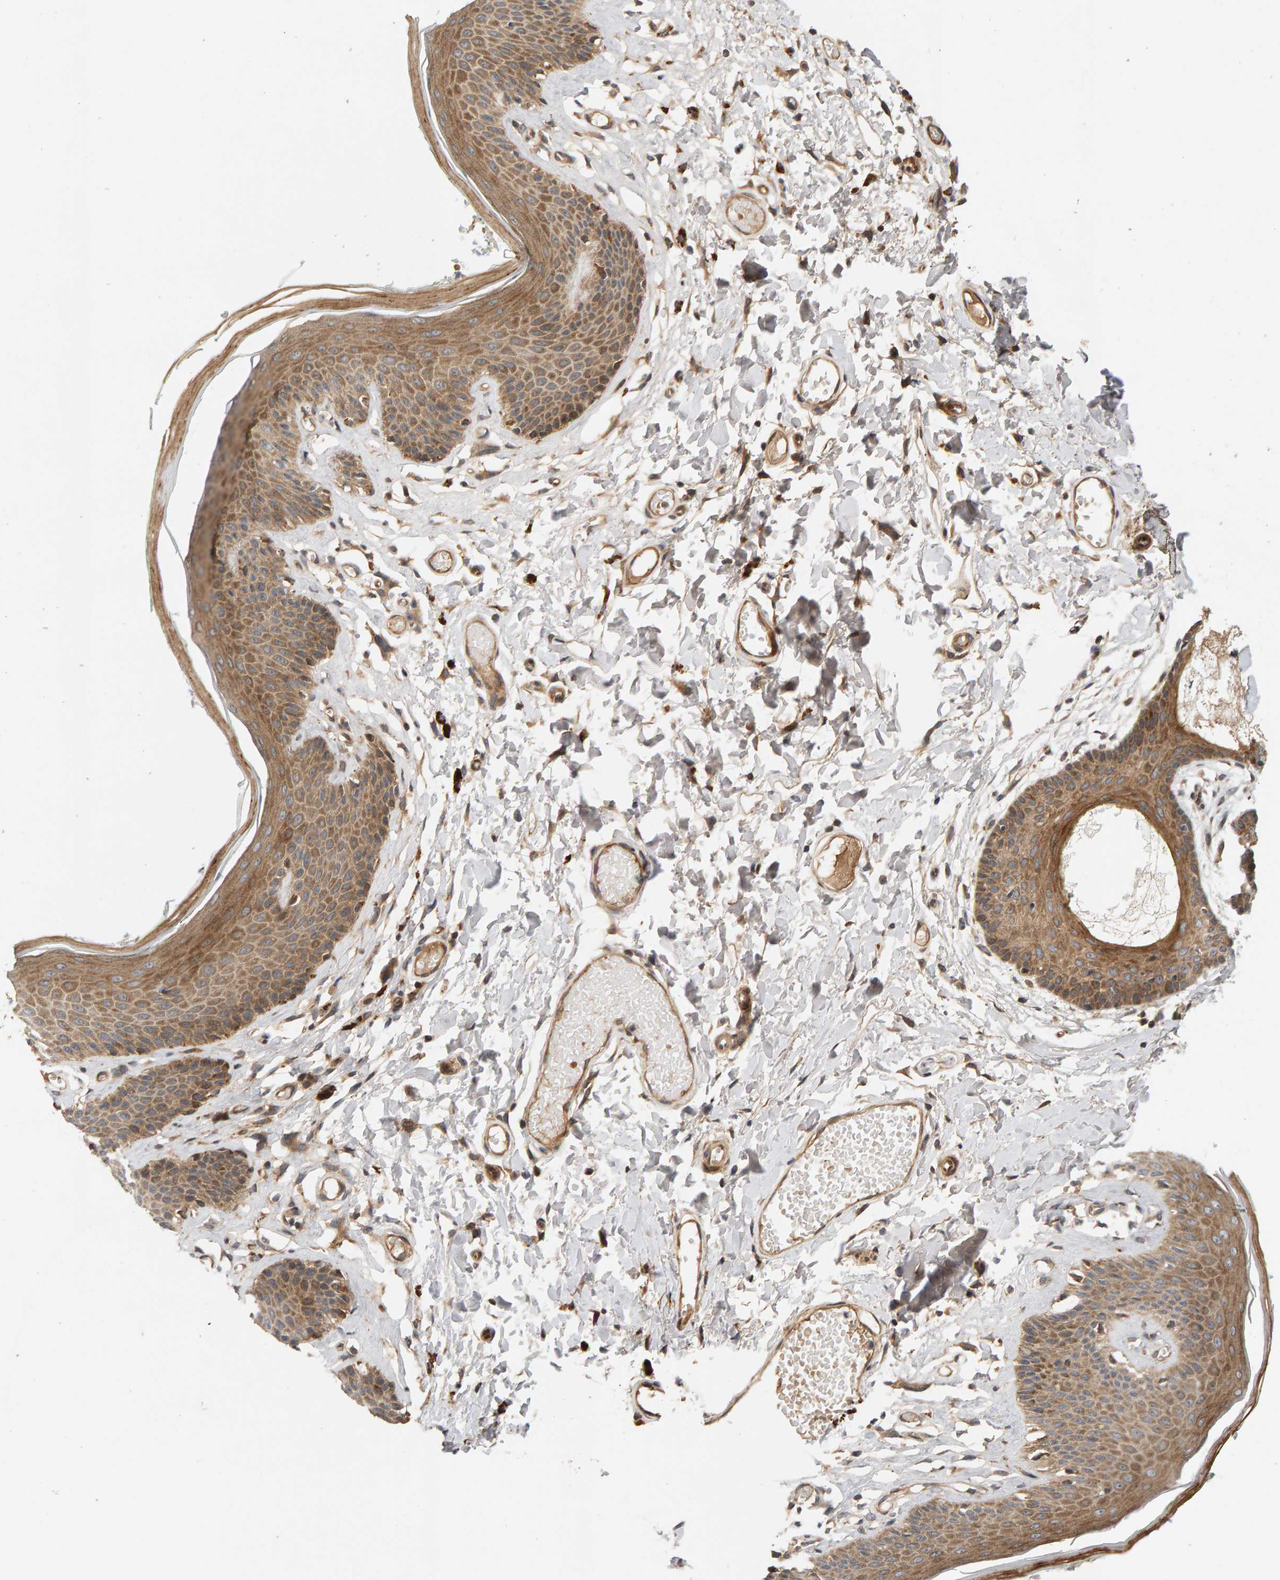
{"staining": {"intensity": "moderate", "quantity": ">75%", "location": "cytoplasmic/membranous"}, "tissue": "skin", "cell_type": "Epidermal cells", "image_type": "normal", "snomed": [{"axis": "morphology", "description": "Normal tissue, NOS"}, {"axis": "topography", "description": "Vulva"}], "caption": "Immunohistochemistry (IHC) (DAB (3,3'-diaminobenzidine)) staining of normal skin shows moderate cytoplasmic/membranous protein staining in approximately >75% of epidermal cells. (DAB = brown stain, brightfield microscopy at high magnification).", "gene": "BAHCC1", "patient": {"sex": "female", "age": 73}}